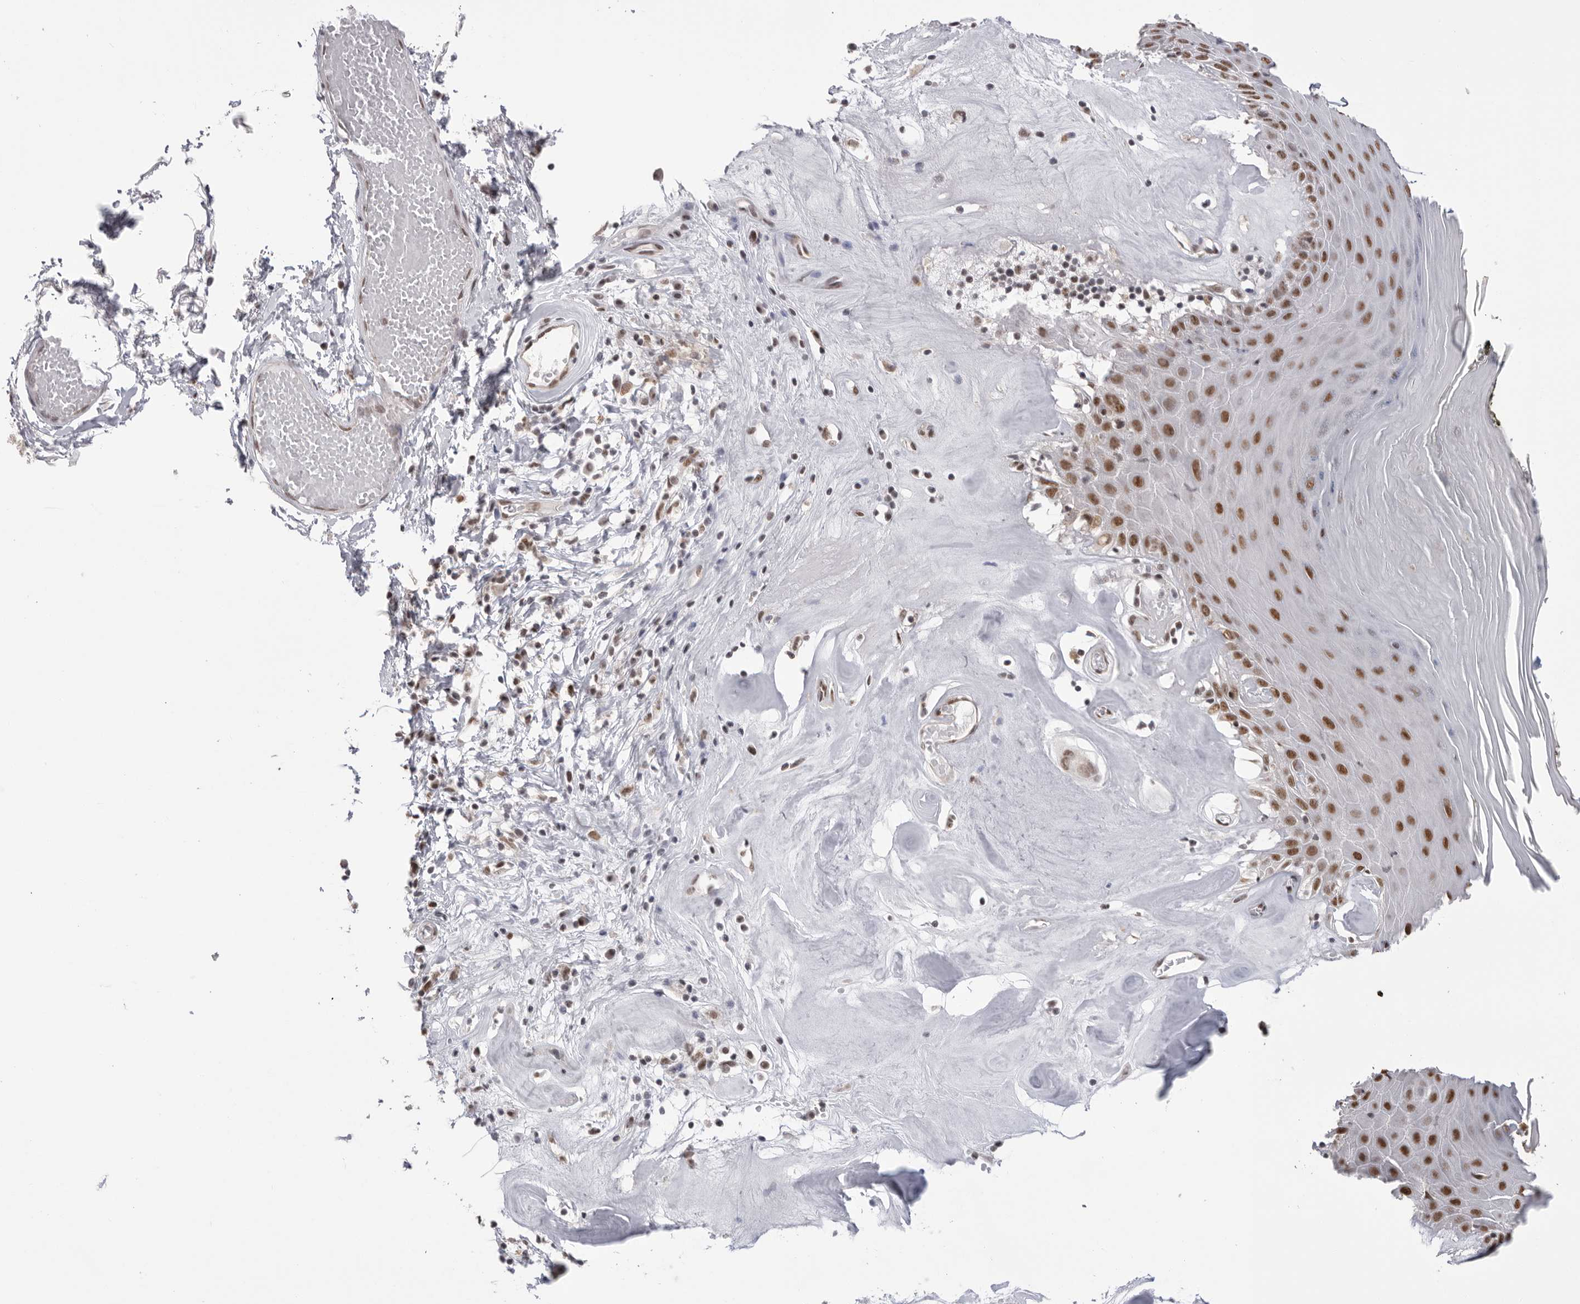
{"staining": {"intensity": "moderate", "quantity": ">75%", "location": "nuclear"}, "tissue": "skin", "cell_type": "Epidermal cells", "image_type": "normal", "snomed": [{"axis": "morphology", "description": "Normal tissue, NOS"}, {"axis": "morphology", "description": "Inflammation, NOS"}, {"axis": "topography", "description": "Vulva"}], "caption": "This is a photomicrograph of immunohistochemistry staining of benign skin, which shows moderate positivity in the nuclear of epidermal cells.", "gene": "BCLAF3", "patient": {"sex": "female", "age": 84}}